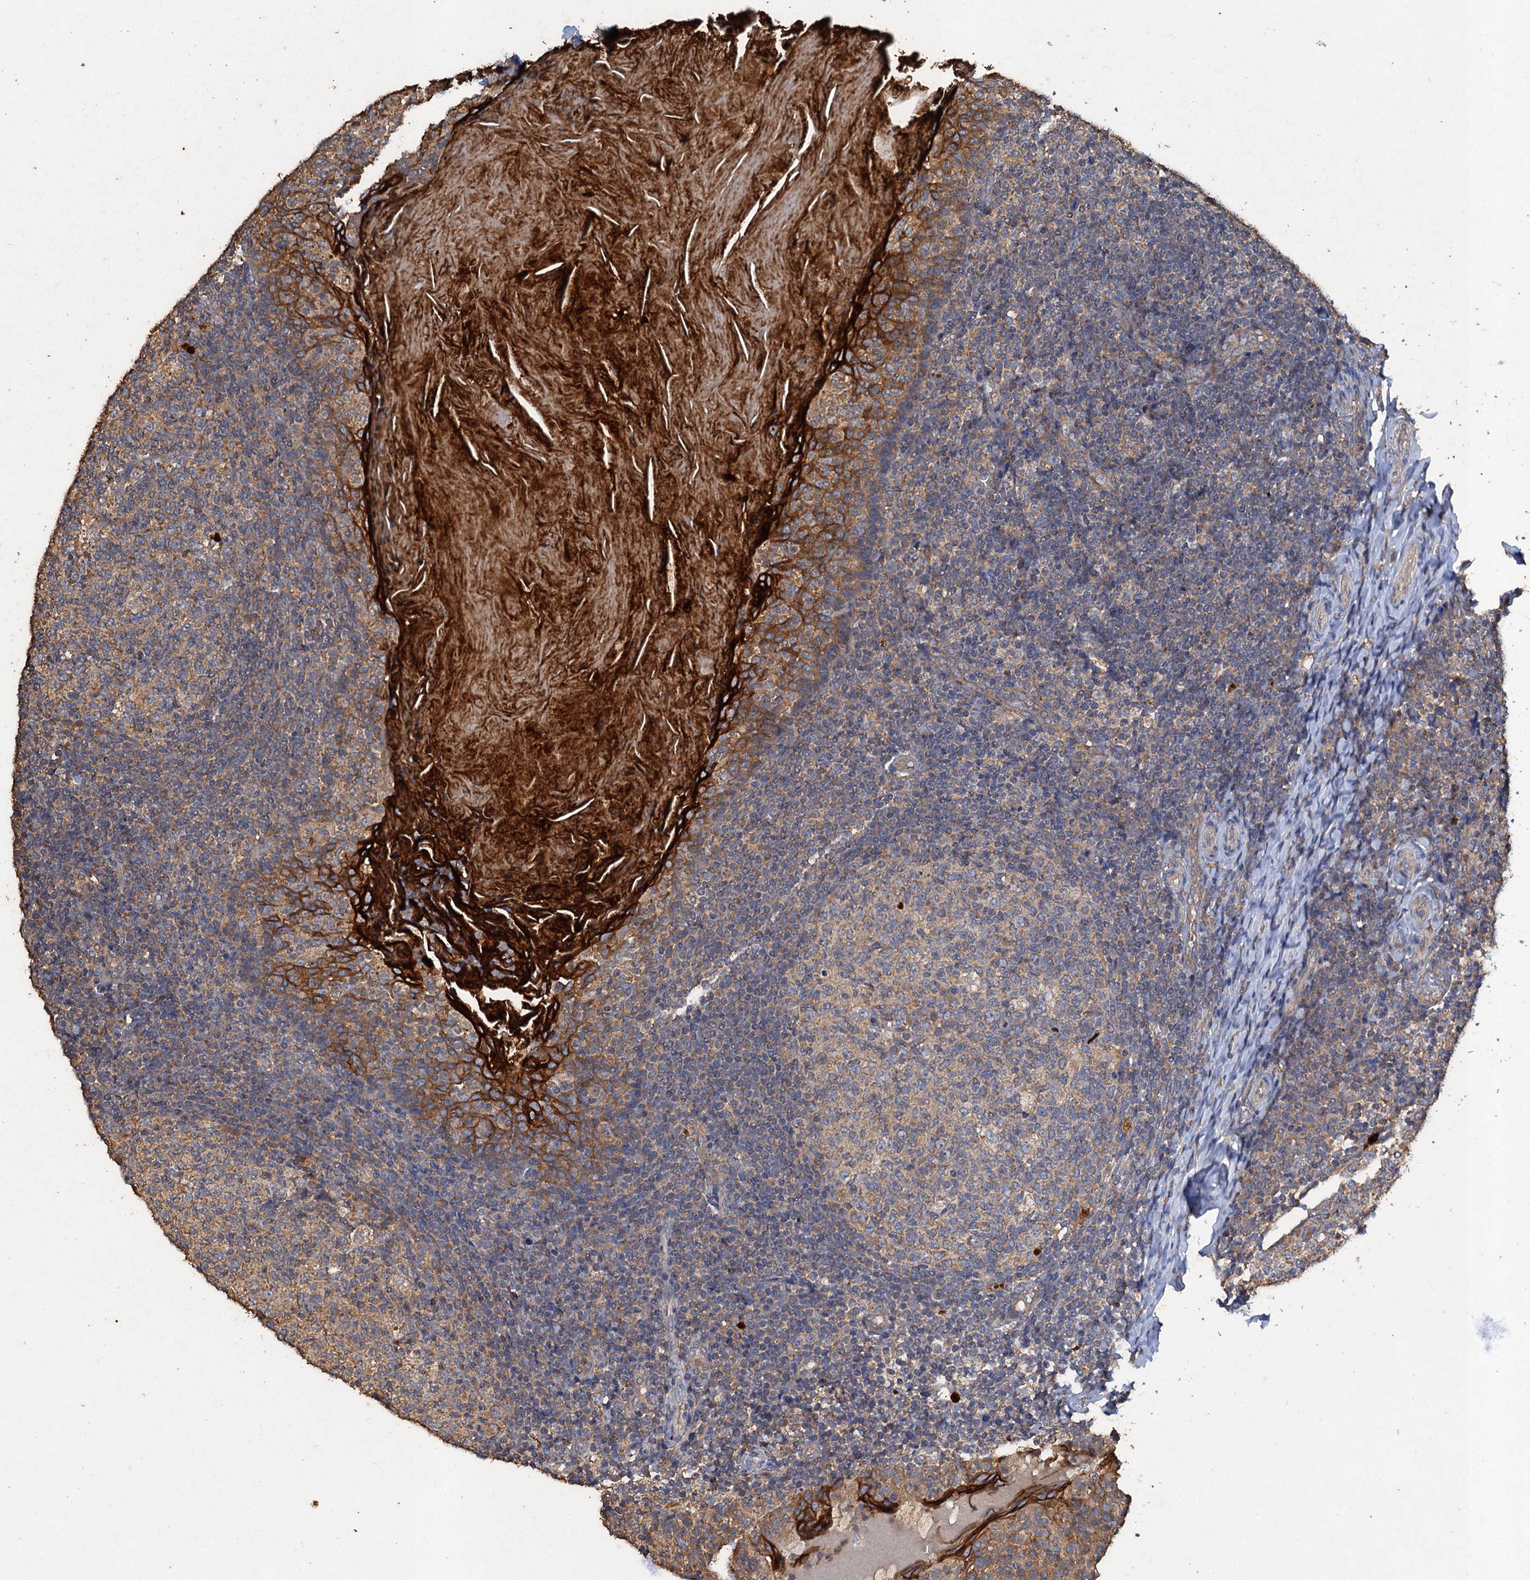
{"staining": {"intensity": "weak", "quantity": "25%-75%", "location": "cytoplasmic/membranous"}, "tissue": "tonsil", "cell_type": "Germinal center cells", "image_type": "normal", "snomed": [{"axis": "morphology", "description": "Normal tissue, NOS"}, {"axis": "topography", "description": "Tonsil"}], "caption": "DAB immunohistochemical staining of normal human tonsil reveals weak cytoplasmic/membranous protein expression in about 25%-75% of germinal center cells.", "gene": "SCUBE3", "patient": {"sex": "female", "age": 19}}